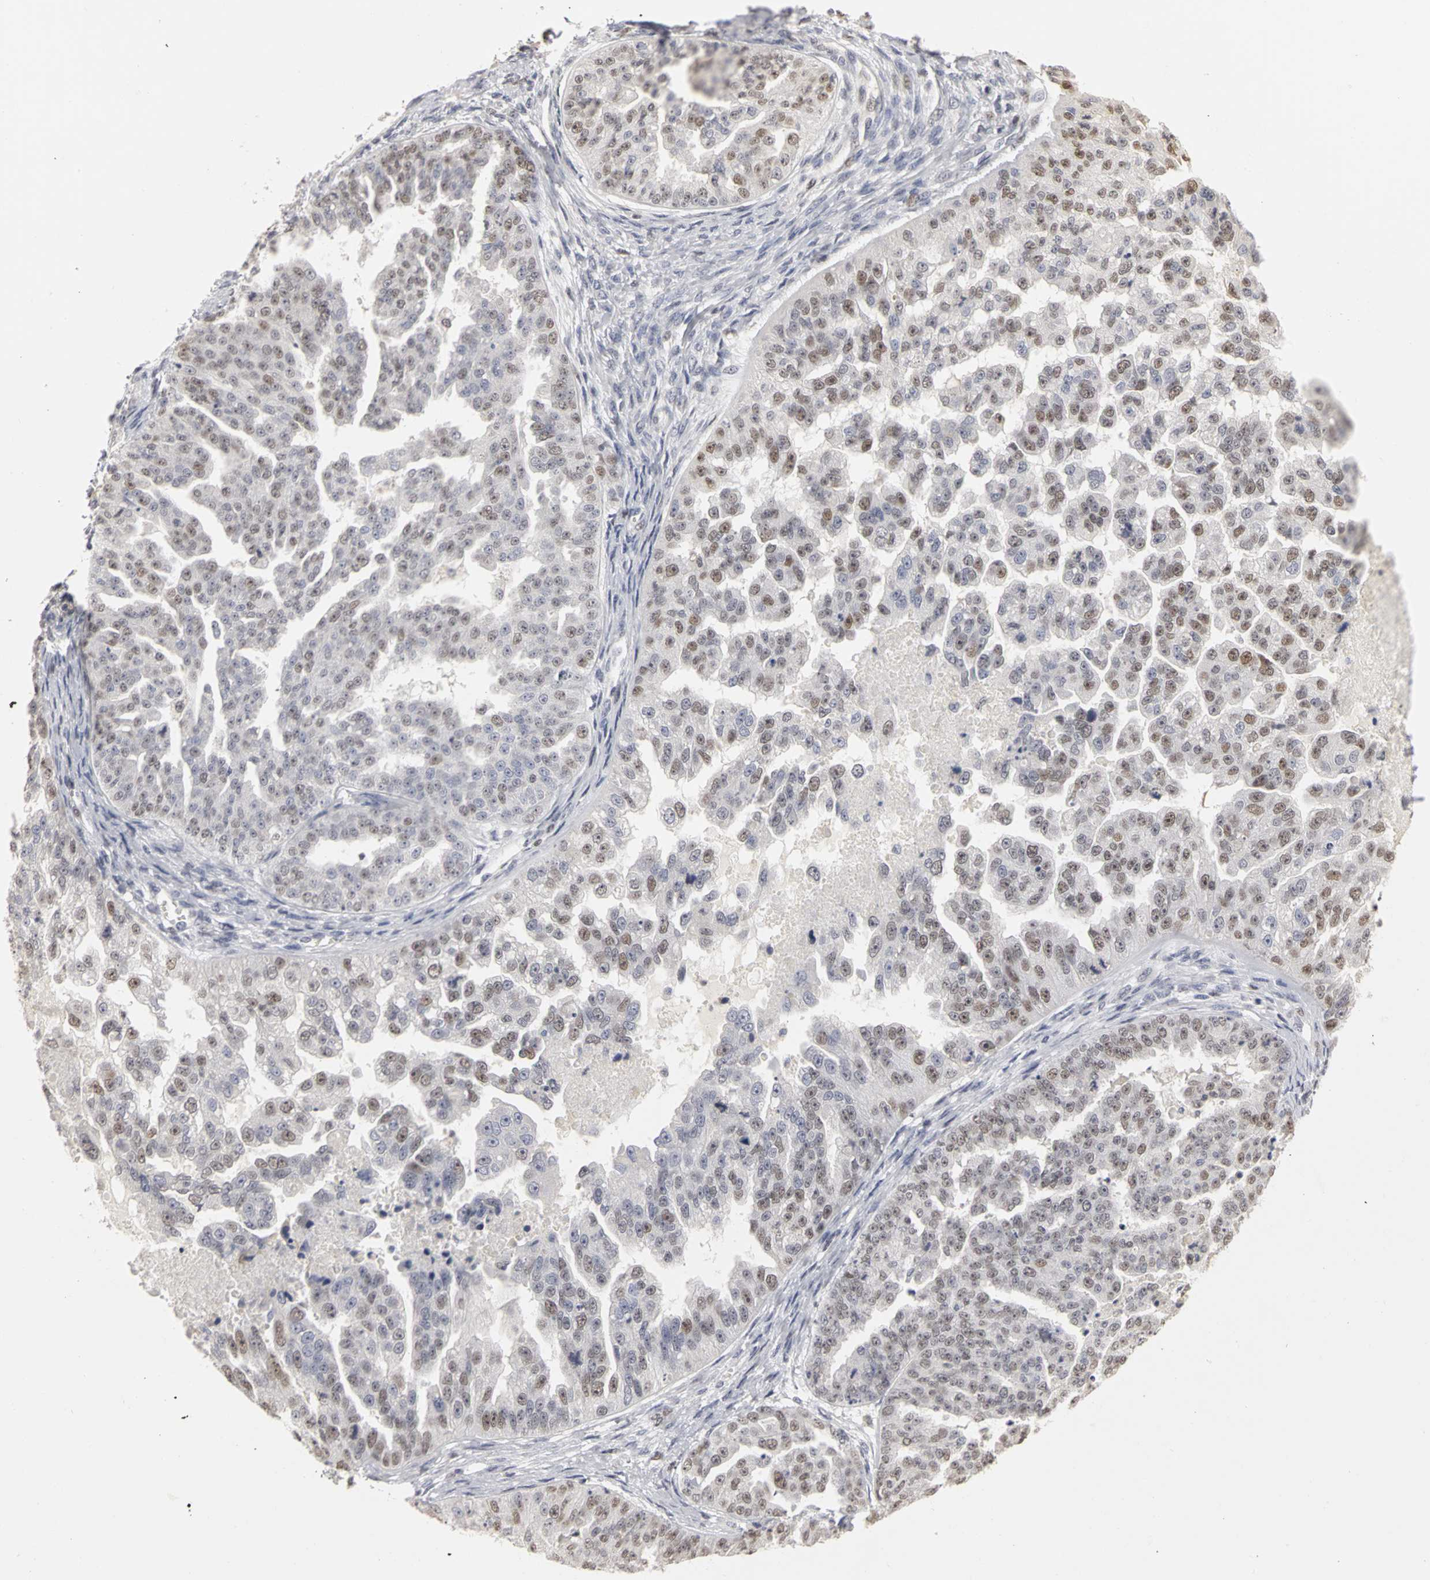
{"staining": {"intensity": "weak", "quantity": "25%-75%", "location": "nuclear"}, "tissue": "ovarian cancer", "cell_type": "Tumor cells", "image_type": "cancer", "snomed": [{"axis": "morphology", "description": "Cystadenocarcinoma, serous, NOS"}, {"axis": "topography", "description": "Ovary"}], "caption": "Protein staining shows weak nuclear positivity in about 25%-75% of tumor cells in ovarian cancer. The protein of interest is stained brown, and the nuclei are stained in blue (DAB IHC with brightfield microscopy, high magnification).", "gene": "MCM6", "patient": {"sex": "female", "age": 58}}